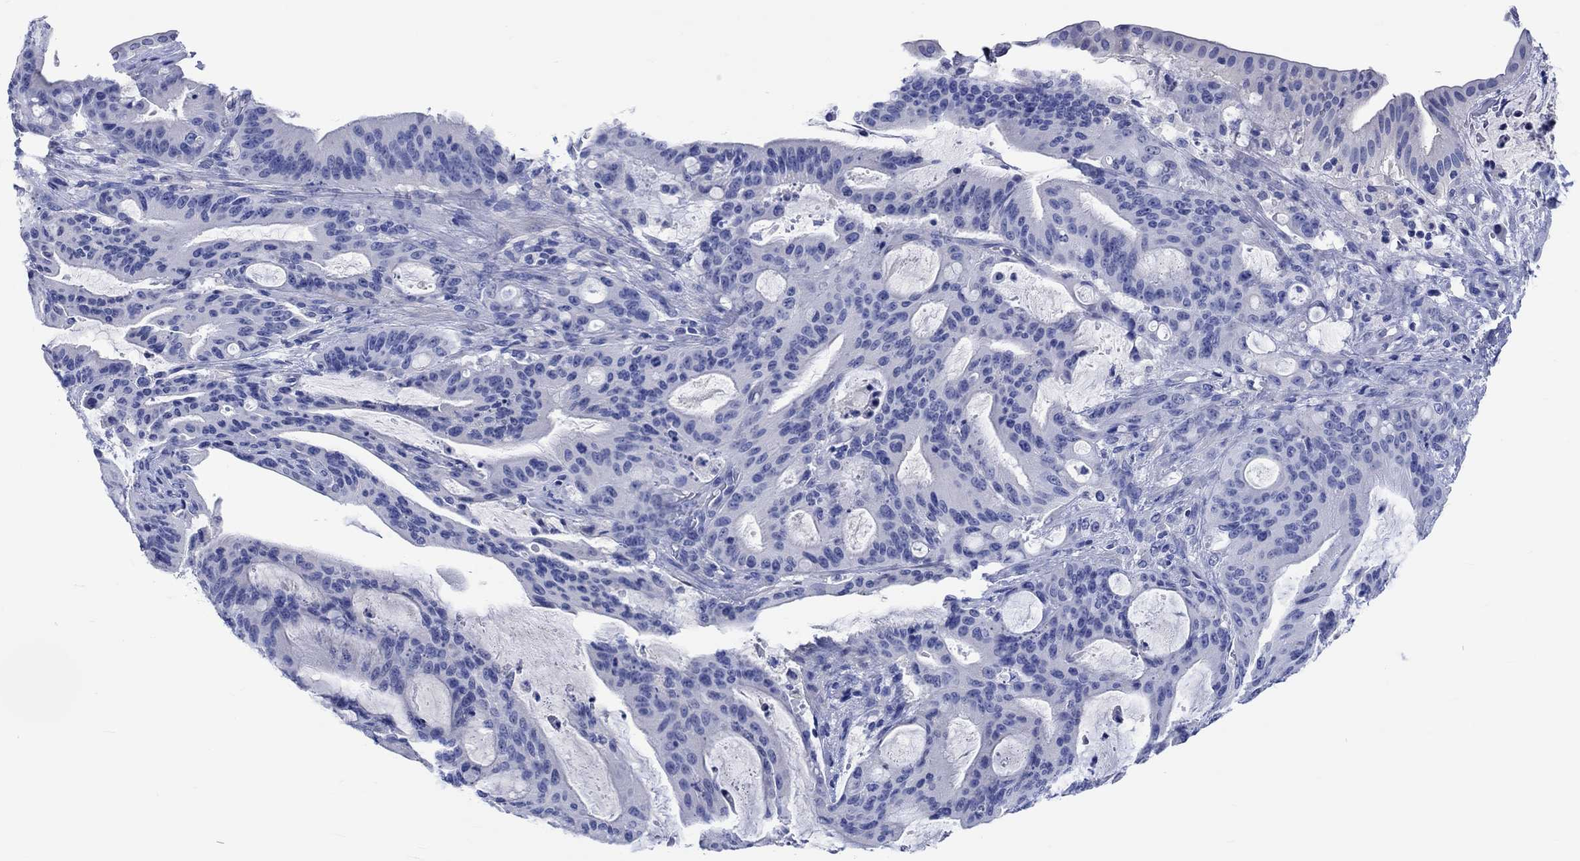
{"staining": {"intensity": "negative", "quantity": "none", "location": "none"}, "tissue": "liver cancer", "cell_type": "Tumor cells", "image_type": "cancer", "snomed": [{"axis": "morphology", "description": "Cholangiocarcinoma"}, {"axis": "topography", "description": "Liver"}], "caption": "Human liver cholangiocarcinoma stained for a protein using IHC demonstrates no expression in tumor cells.", "gene": "SHISA4", "patient": {"sex": "female", "age": 73}}